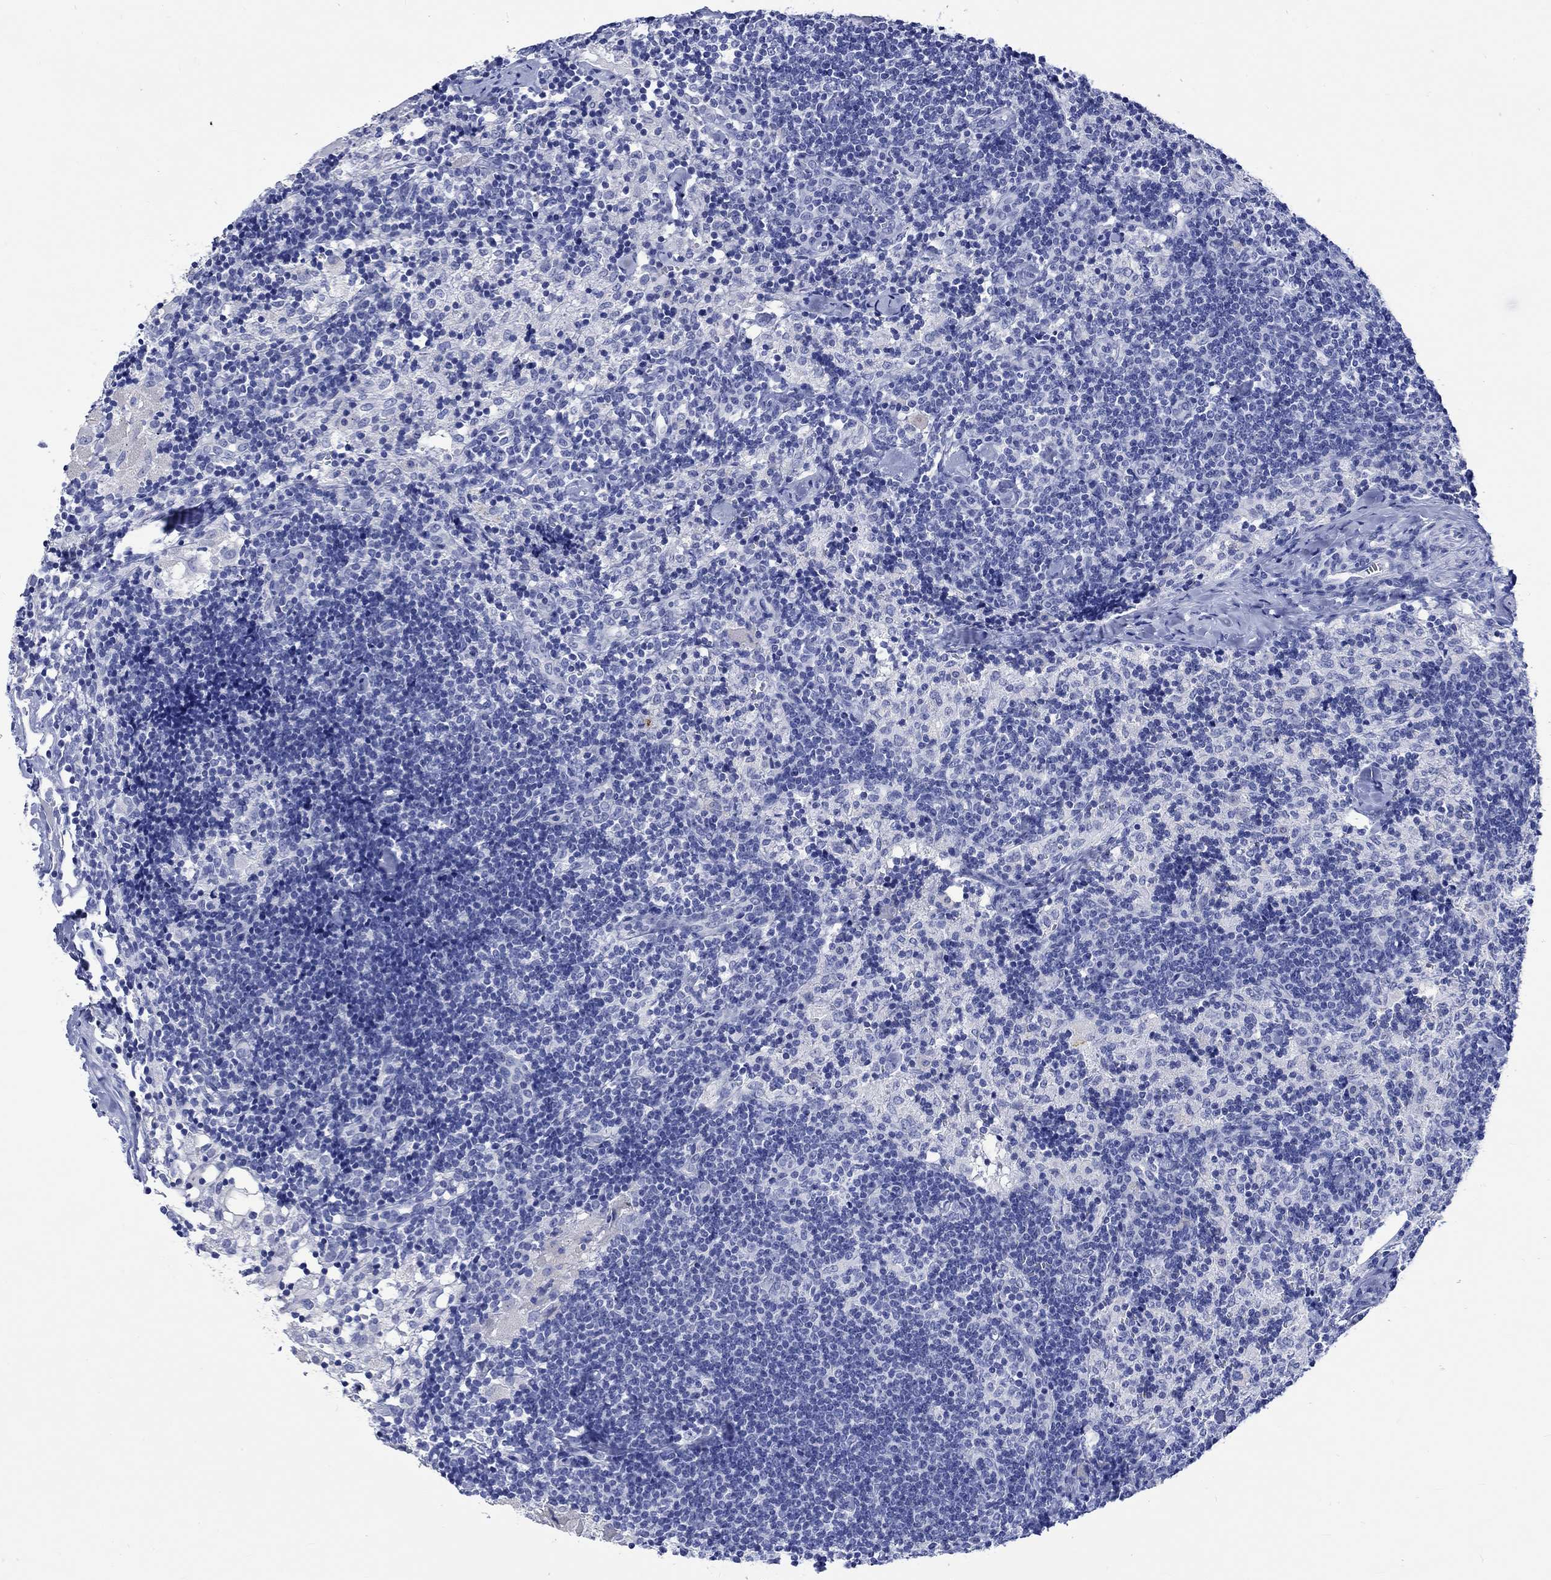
{"staining": {"intensity": "negative", "quantity": "none", "location": "none"}, "tissue": "lymph node", "cell_type": "Germinal center cells", "image_type": "normal", "snomed": [{"axis": "morphology", "description": "Normal tissue, NOS"}, {"axis": "topography", "description": "Lymph node"}], "caption": "Immunohistochemistry of unremarkable lymph node demonstrates no expression in germinal center cells.", "gene": "KLHL33", "patient": {"sex": "female", "age": 52}}